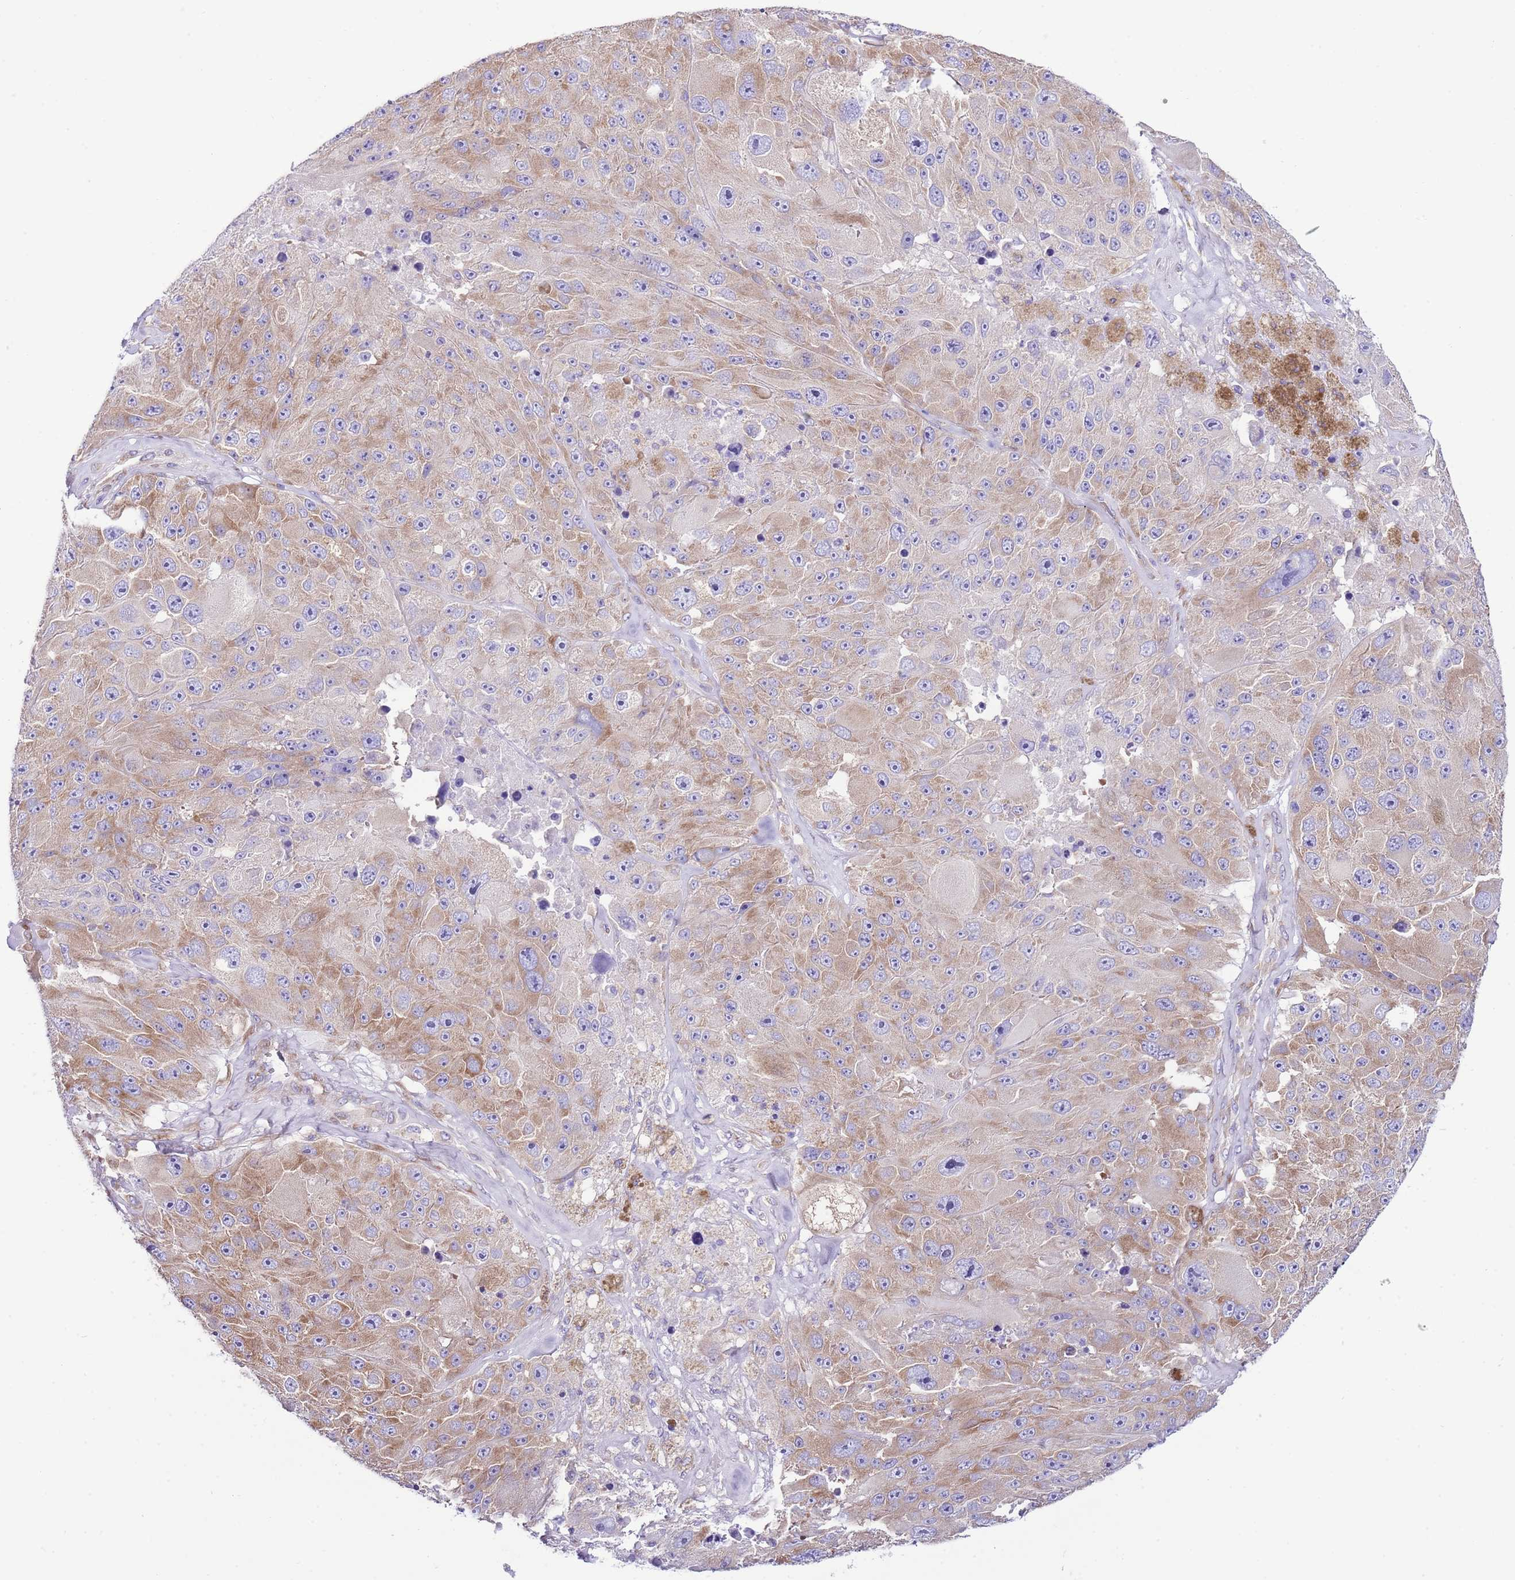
{"staining": {"intensity": "moderate", "quantity": "25%-75%", "location": "cytoplasmic/membranous"}, "tissue": "melanoma", "cell_type": "Tumor cells", "image_type": "cancer", "snomed": [{"axis": "morphology", "description": "Malignant melanoma, Metastatic site"}, {"axis": "topography", "description": "Lymph node"}], "caption": "A brown stain highlights moderate cytoplasmic/membranous staining of a protein in human melanoma tumor cells.", "gene": "RPS10", "patient": {"sex": "male", "age": 62}}